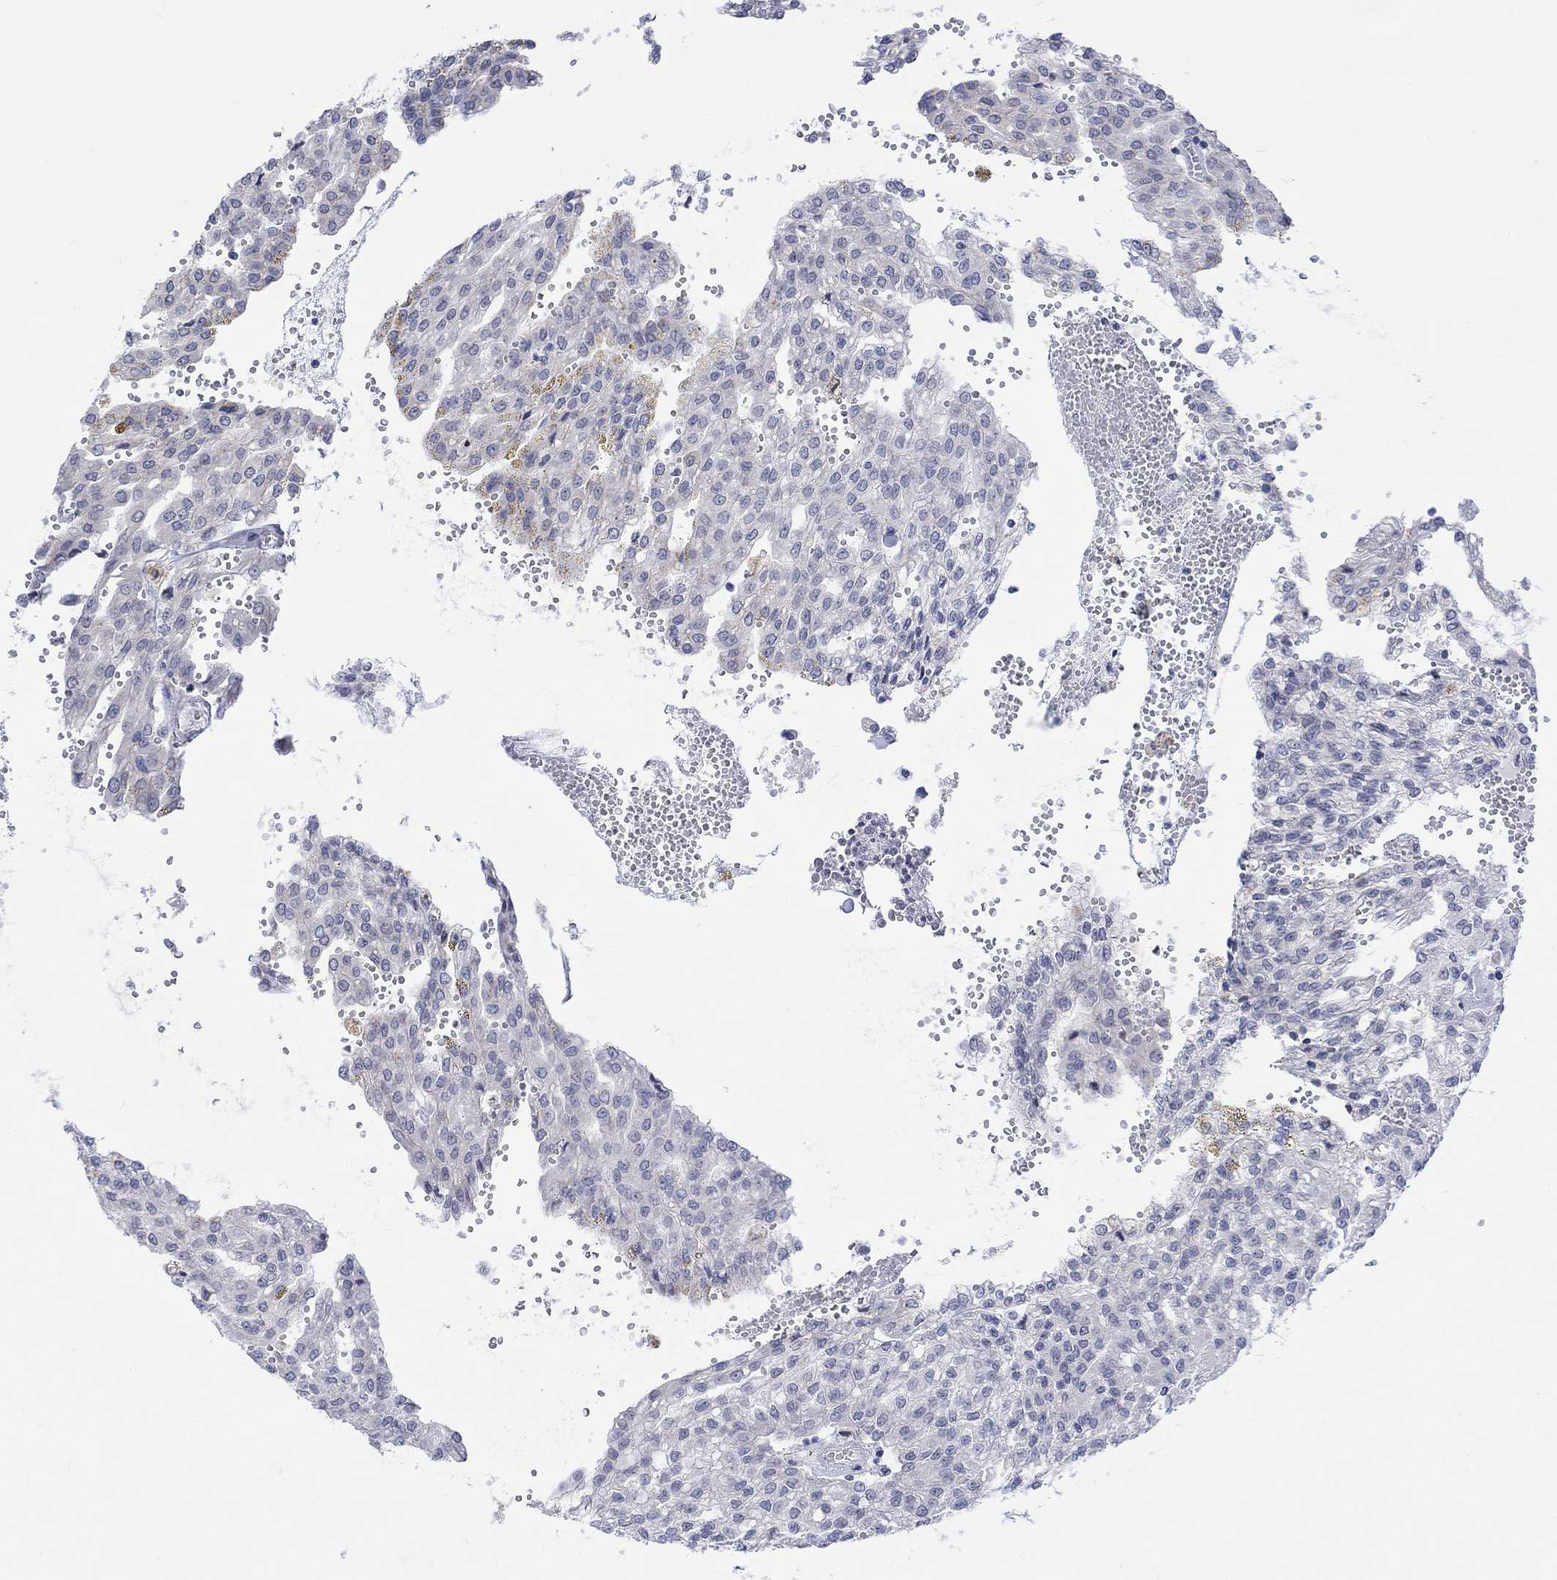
{"staining": {"intensity": "negative", "quantity": "none", "location": "none"}, "tissue": "renal cancer", "cell_type": "Tumor cells", "image_type": "cancer", "snomed": [{"axis": "morphology", "description": "Adenocarcinoma, NOS"}, {"axis": "topography", "description": "Kidney"}], "caption": "DAB immunohistochemical staining of human renal adenocarcinoma reveals no significant expression in tumor cells. (DAB (3,3'-diaminobenzidine) immunohistochemistry with hematoxylin counter stain).", "gene": "DCX", "patient": {"sex": "male", "age": 63}}